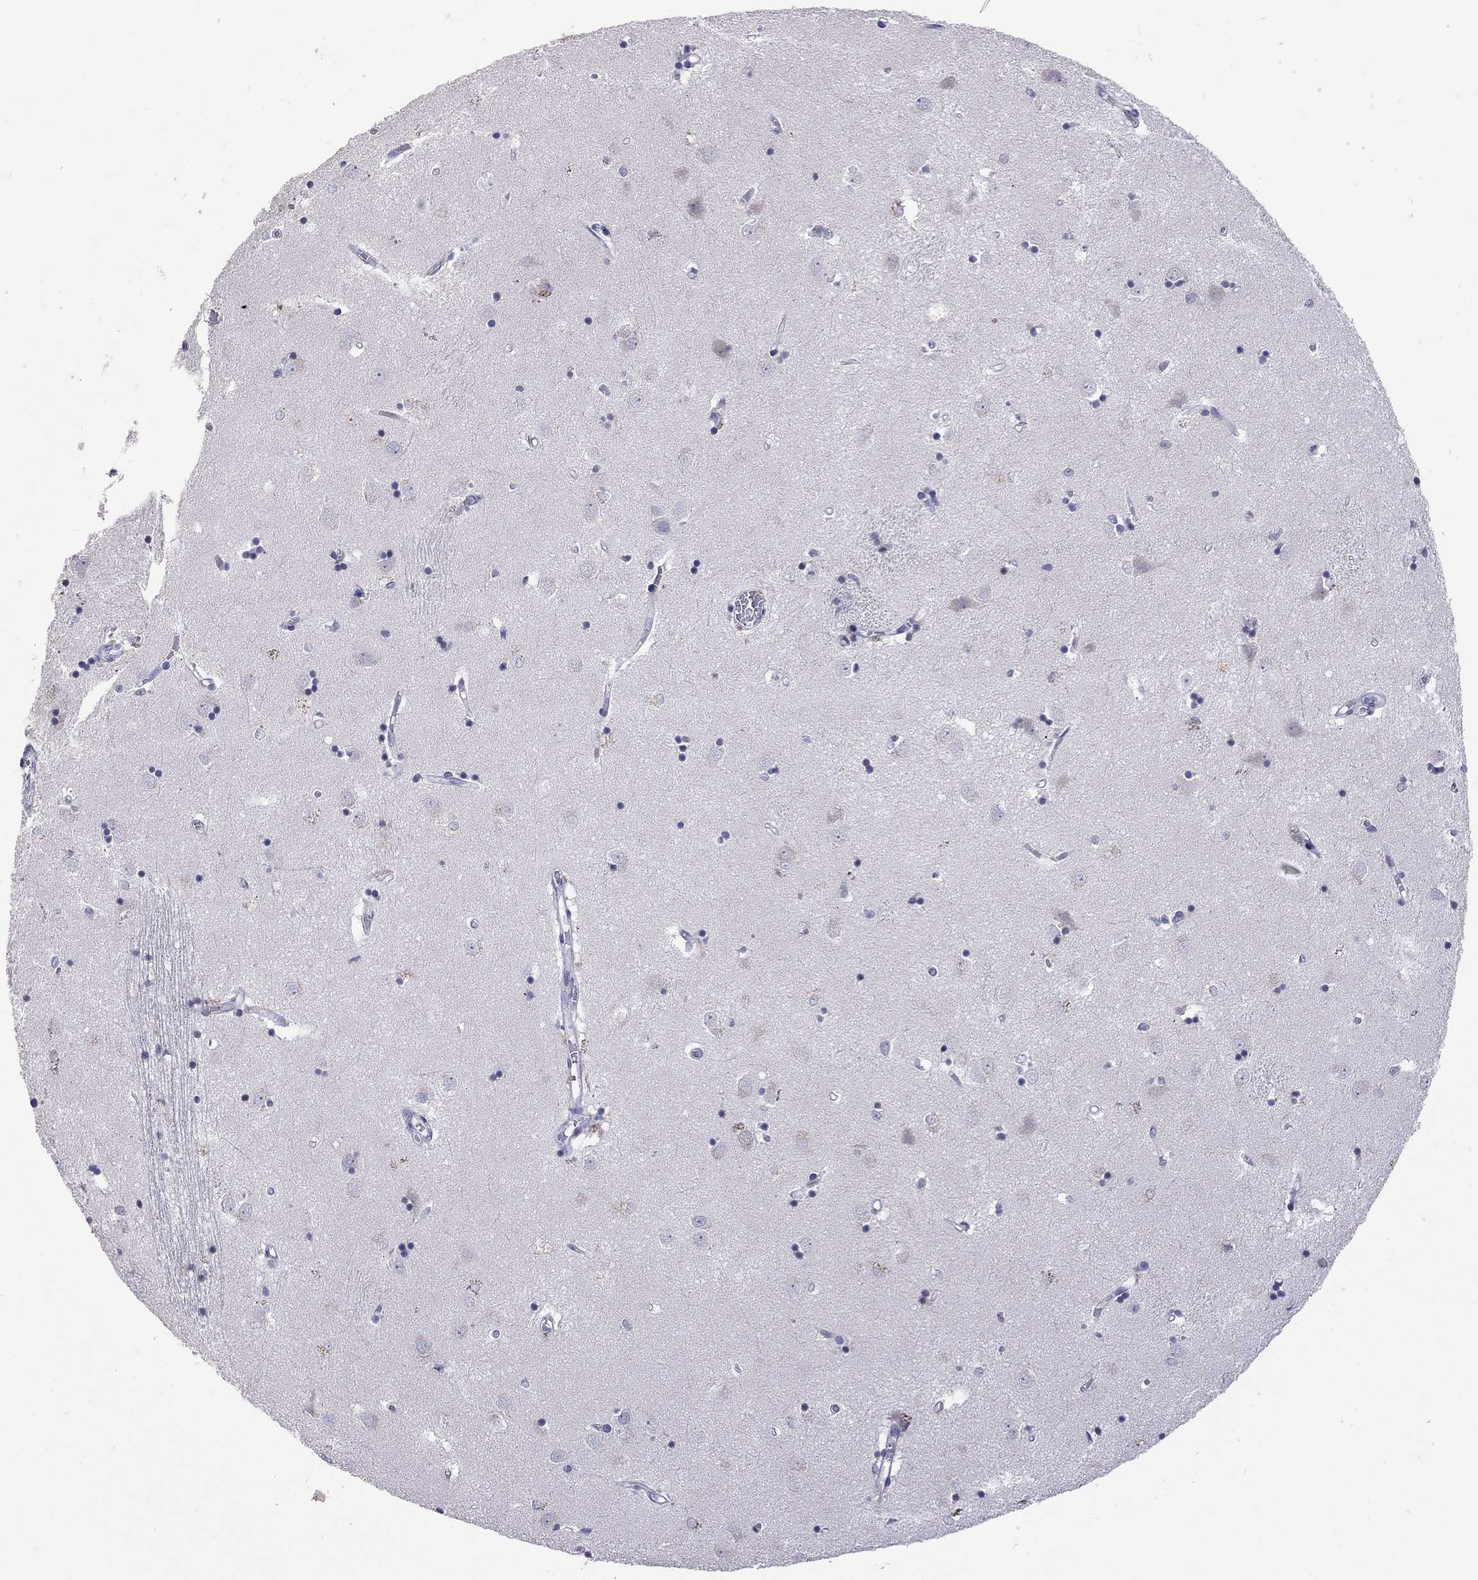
{"staining": {"intensity": "negative", "quantity": "none", "location": "none"}, "tissue": "caudate", "cell_type": "Glial cells", "image_type": "normal", "snomed": [{"axis": "morphology", "description": "Normal tissue, NOS"}, {"axis": "topography", "description": "Lateral ventricle wall"}], "caption": "Human caudate stained for a protein using immunohistochemistry exhibits no positivity in glial cells.", "gene": "SERPINA3", "patient": {"sex": "male", "age": 54}}